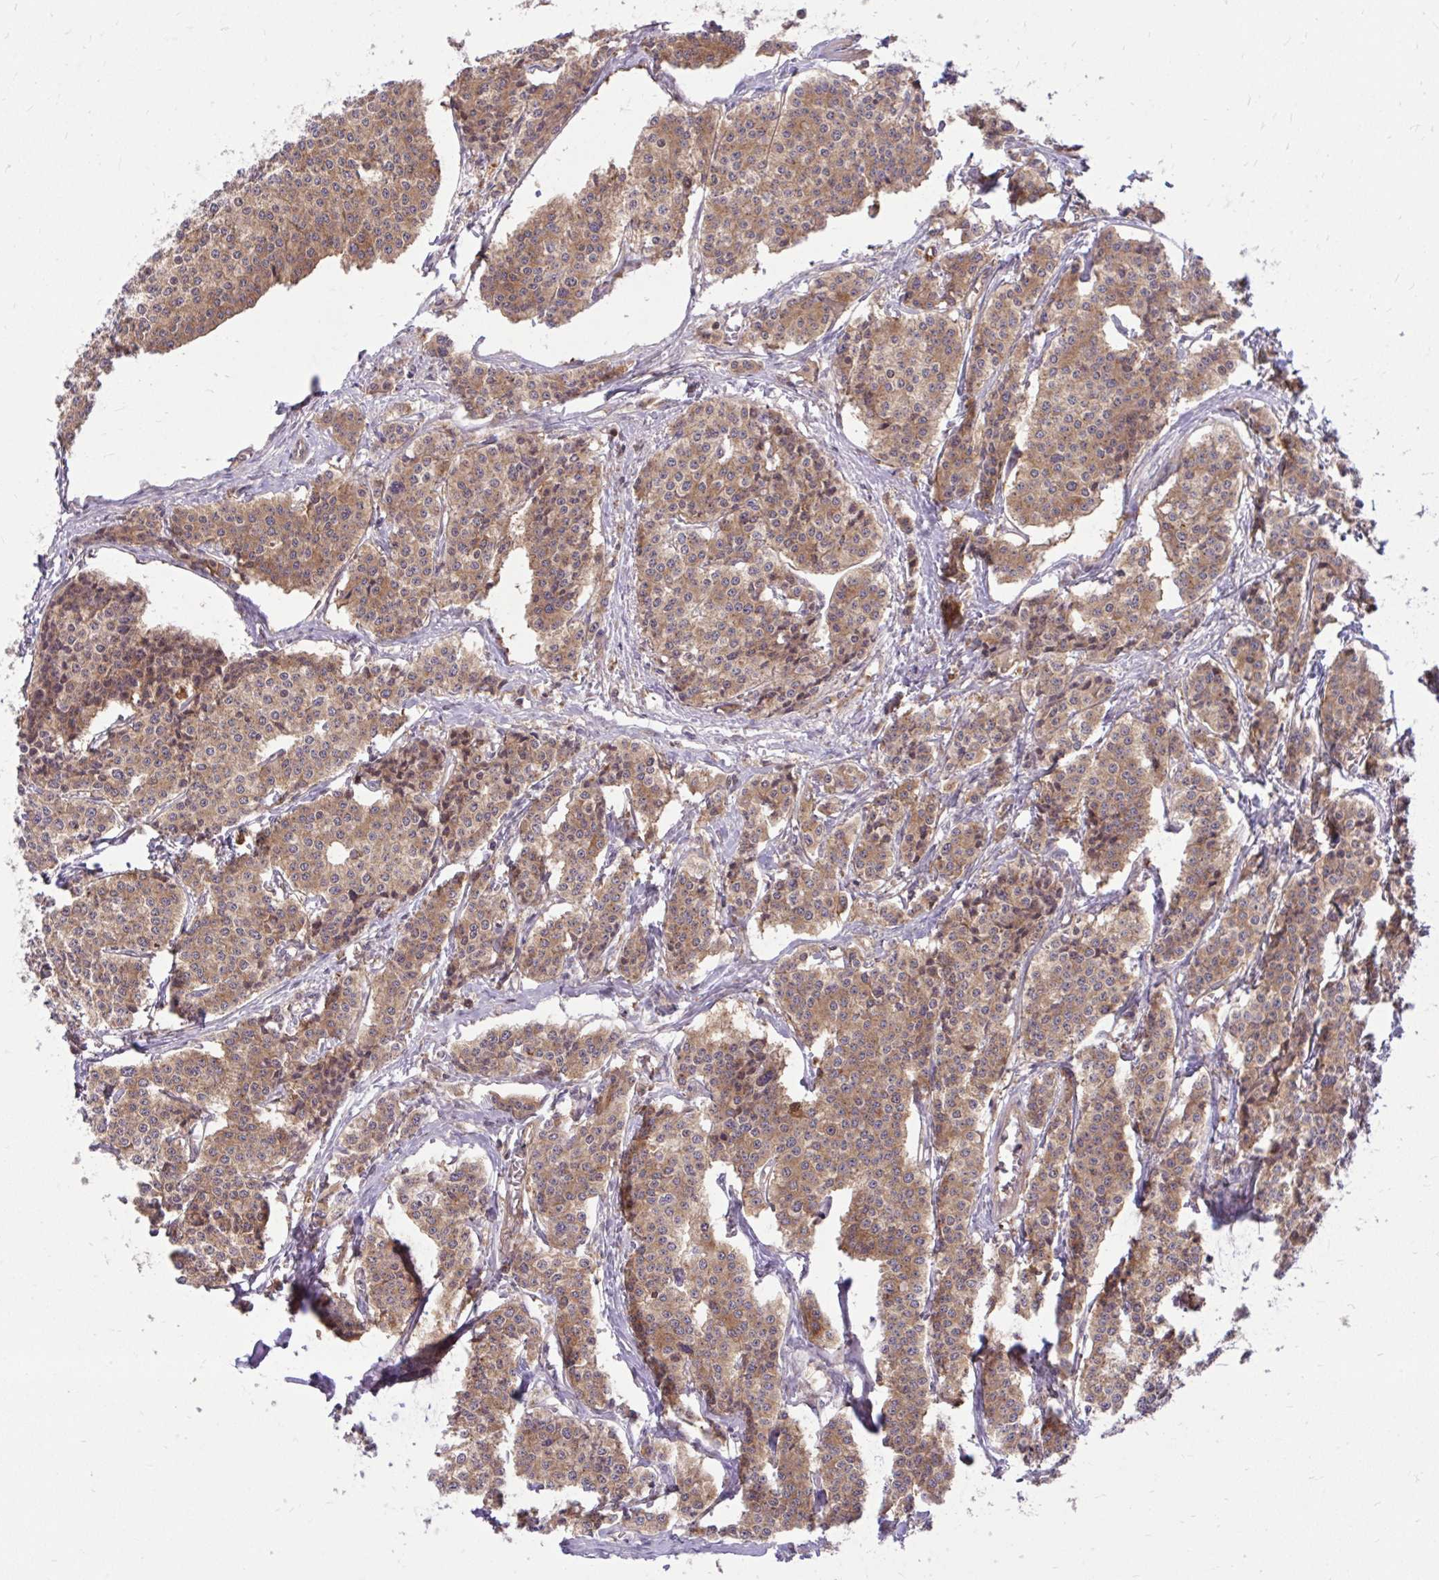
{"staining": {"intensity": "moderate", "quantity": ">75%", "location": "cytoplasmic/membranous"}, "tissue": "carcinoid", "cell_type": "Tumor cells", "image_type": "cancer", "snomed": [{"axis": "morphology", "description": "Carcinoid, malignant, NOS"}, {"axis": "topography", "description": "Small intestine"}], "caption": "High-magnification brightfield microscopy of carcinoid stained with DAB (brown) and counterstained with hematoxylin (blue). tumor cells exhibit moderate cytoplasmic/membranous staining is present in about>75% of cells. (Stains: DAB (3,3'-diaminobenzidine) in brown, nuclei in blue, Microscopy: brightfield microscopy at high magnification).", "gene": "PPP5C", "patient": {"sex": "female", "age": 64}}